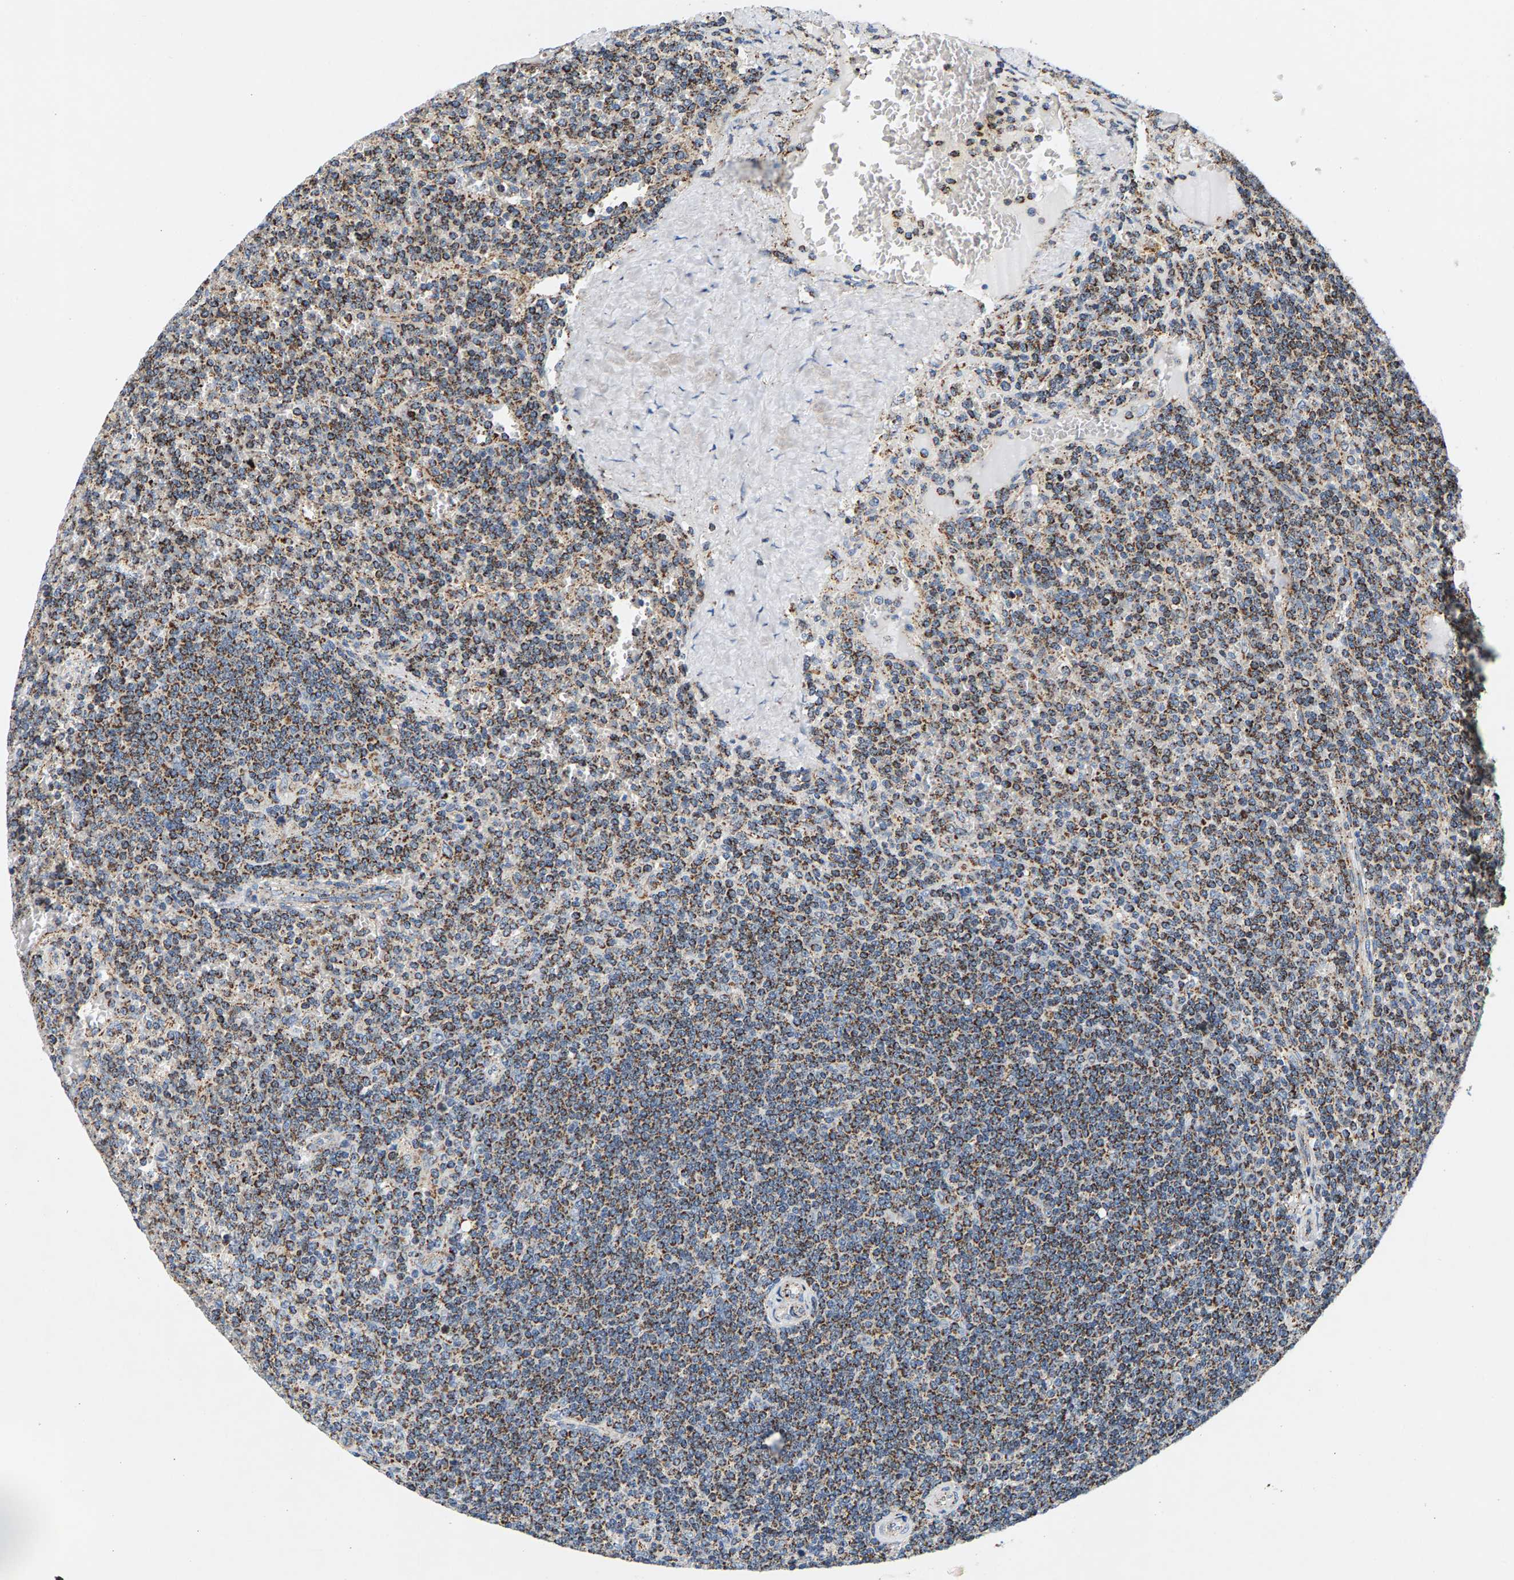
{"staining": {"intensity": "moderate", "quantity": ">75%", "location": "cytoplasmic/membranous"}, "tissue": "lymphoma", "cell_type": "Tumor cells", "image_type": "cancer", "snomed": [{"axis": "morphology", "description": "Malignant lymphoma, non-Hodgkin's type, Low grade"}, {"axis": "topography", "description": "Spleen"}], "caption": "Malignant lymphoma, non-Hodgkin's type (low-grade) stained with a protein marker displays moderate staining in tumor cells.", "gene": "PDE1A", "patient": {"sex": "female", "age": 19}}